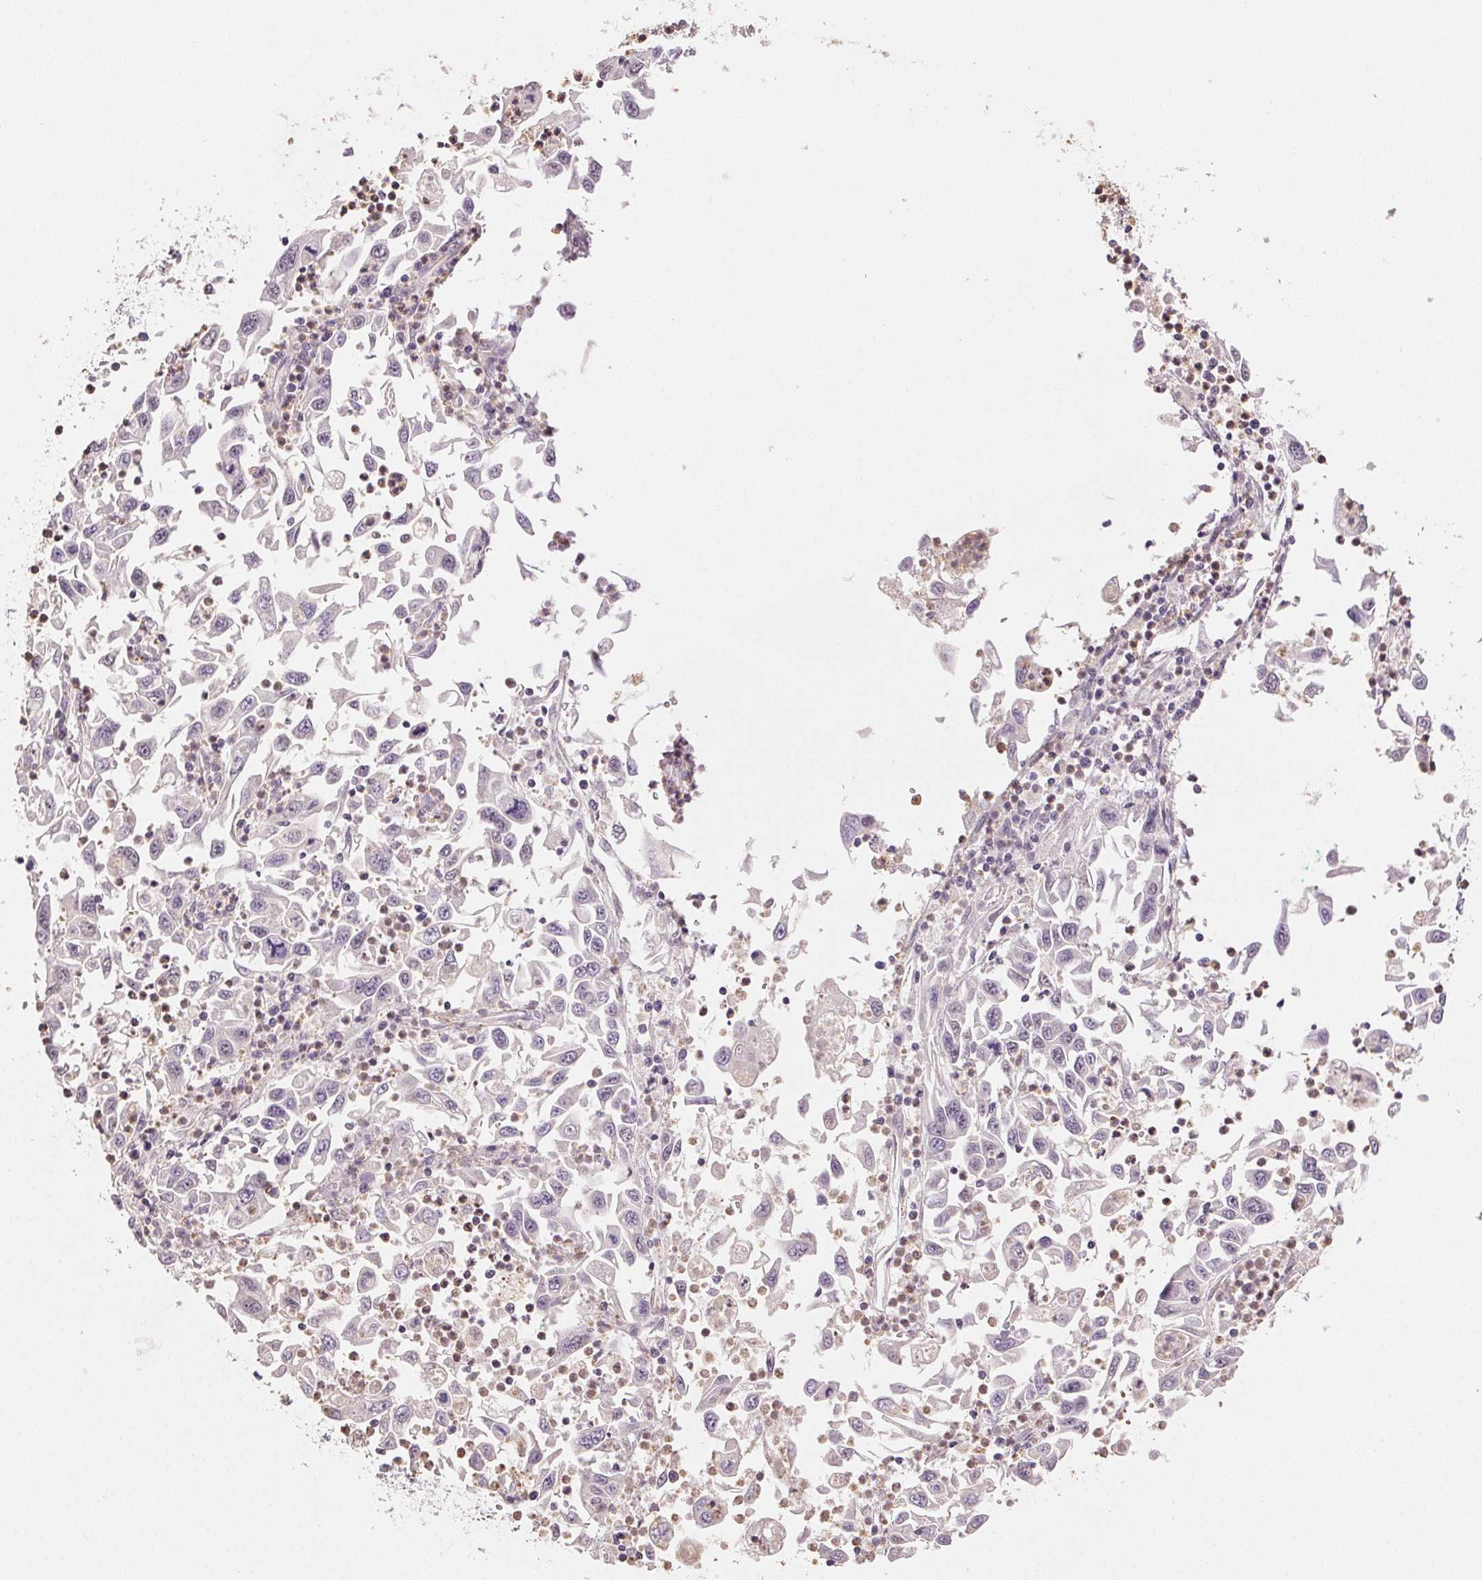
{"staining": {"intensity": "negative", "quantity": "none", "location": "none"}, "tissue": "endometrial cancer", "cell_type": "Tumor cells", "image_type": "cancer", "snomed": [{"axis": "morphology", "description": "Adenocarcinoma, NOS"}, {"axis": "topography", "description": "Uterus"}], "caption": "This is a photomicrograph of immunohistochemistry (IHC) staining of endometrial cancer, which shows no staining in tumor cells.", "gene": "TMEM253", "patient": {"sex": "female", "age": 62}}